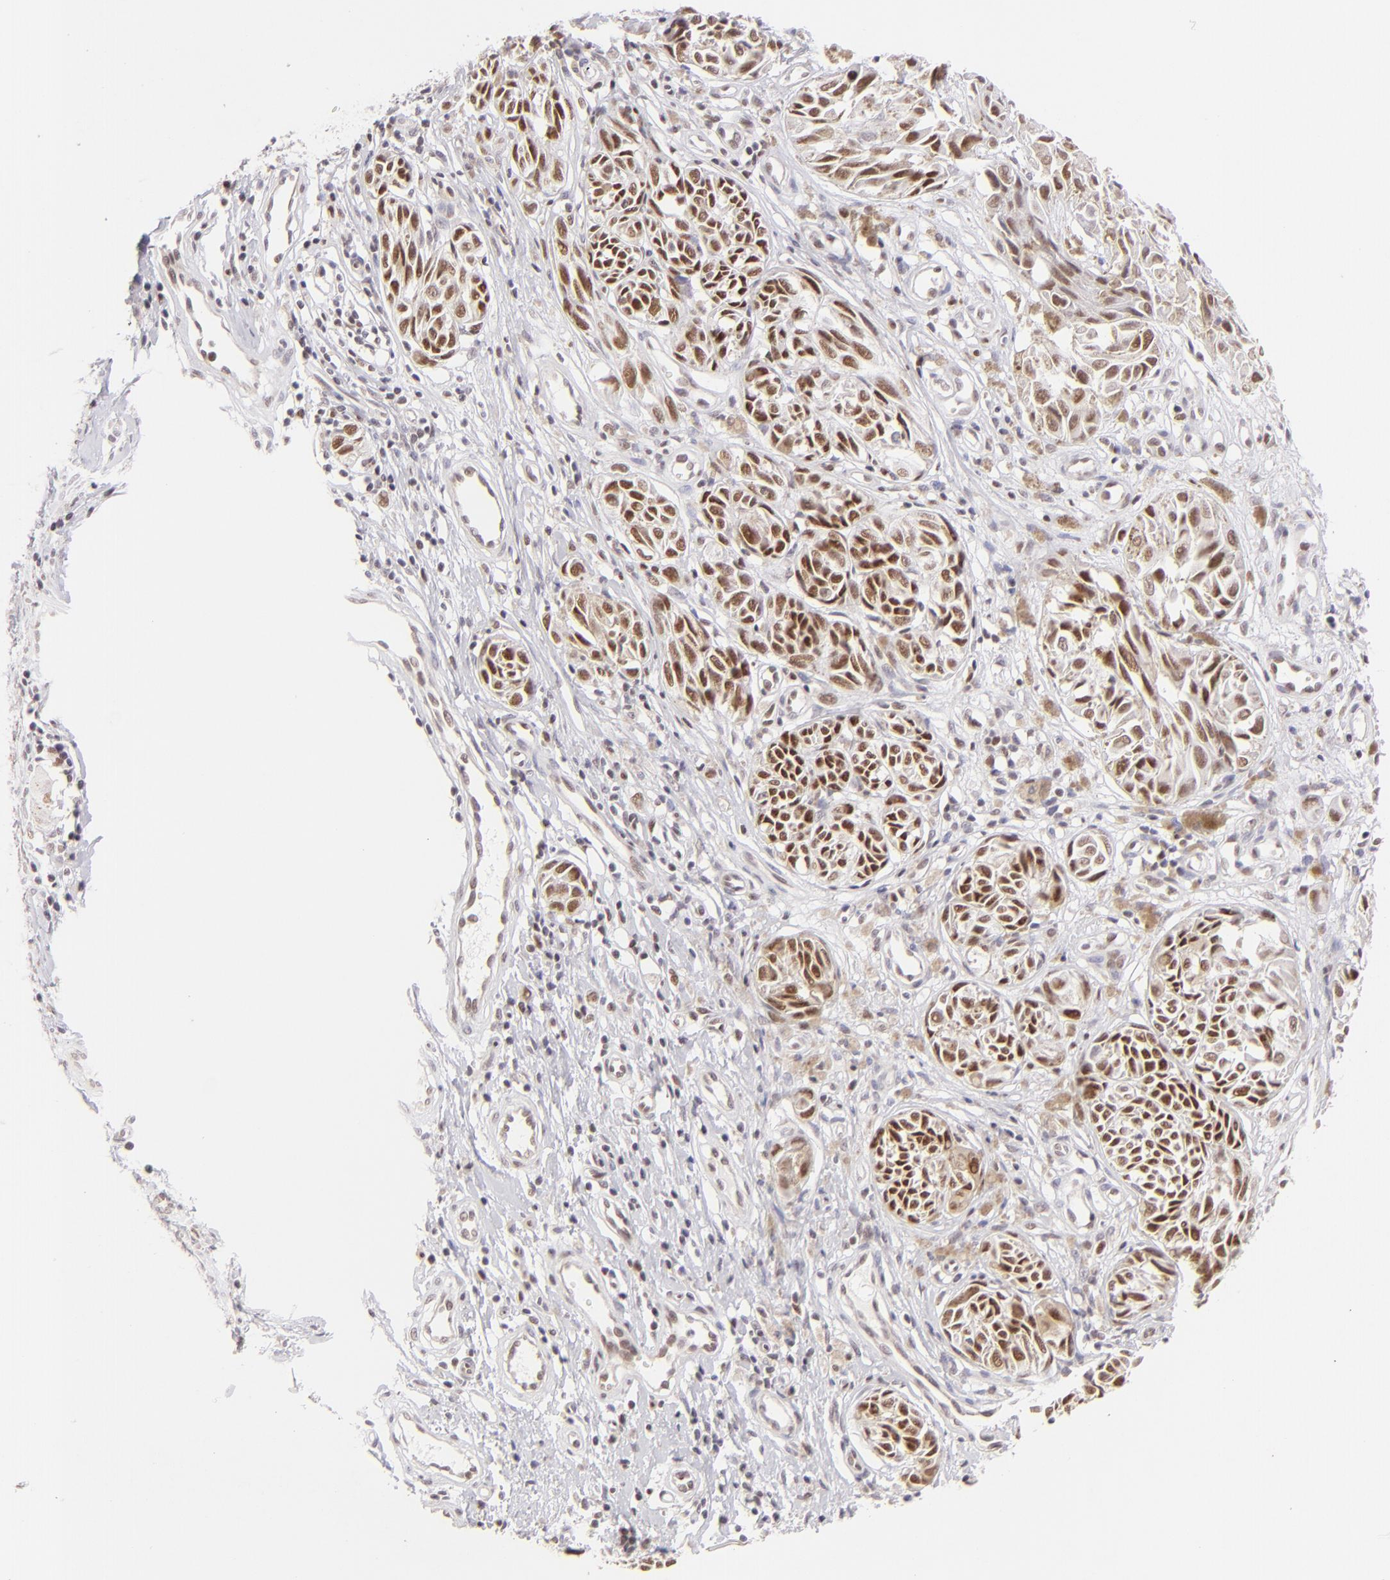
{"staining": {"intensity": "strong", "quantity": ">75%", "location": "cytoplasmic/membranous,nuclear"}, "tissue": "melanoma", "cell_type": "Tumor cells", "image_type": "cancer", "snomed": [{"axis": "morphology", "description": "Malignant melanoma, NOS"}, {"axis": "topography", "description": "Skin"}], "caption": "Tumor cells exhibit high levels of strong cytoplasmic/membranous and nuclear positivity in approximately >75% of cells in human malignant melanoma.", "gene": "POU2F1", "patient": {"sex": "male", "age": 67}}